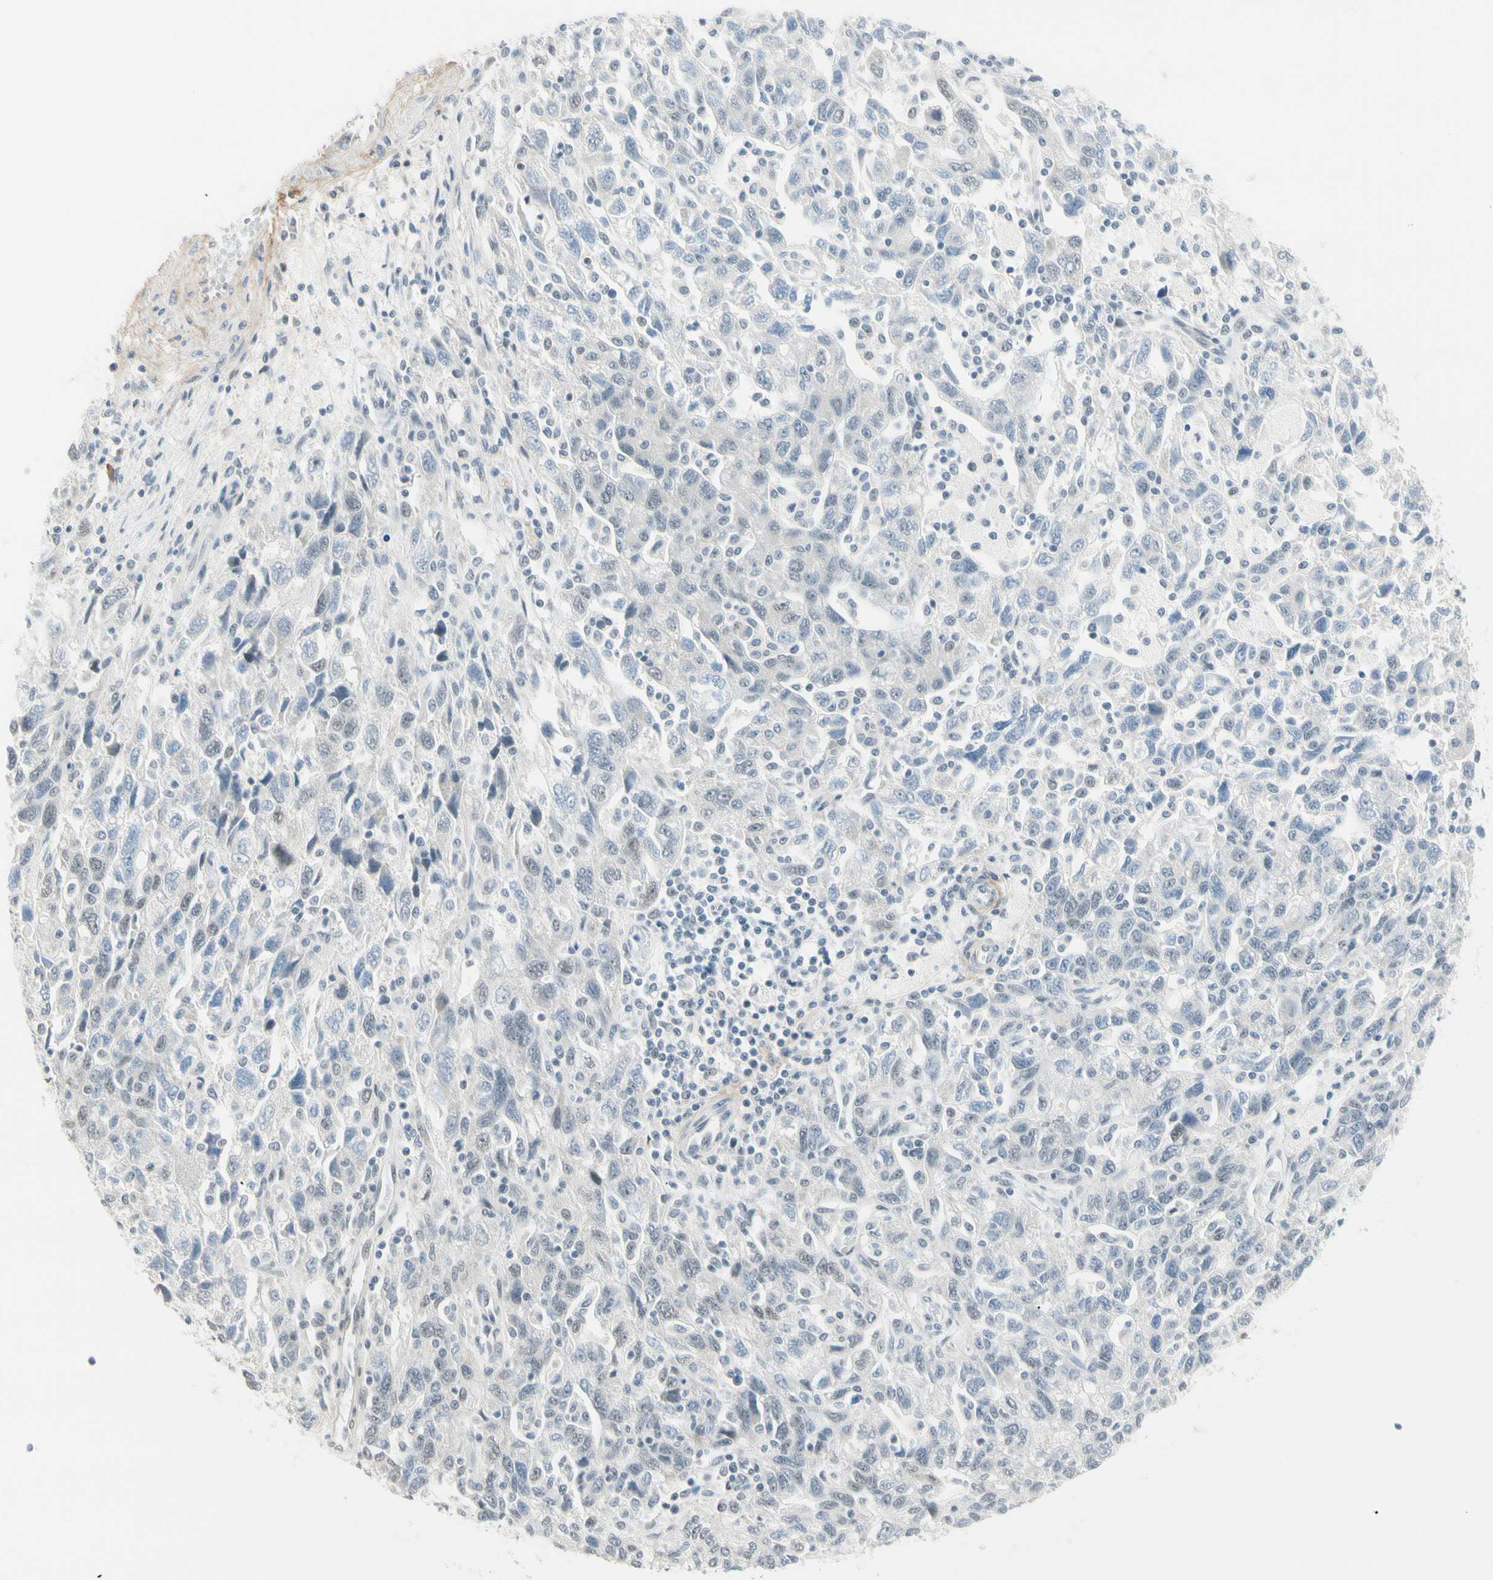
{"staining": {"intensity": "weak", "quantity": "<25%", "location": "nuclear"}, "tissue": "ovarian cancer", "cell_type": "Tumor cells", "image_type": "cancer", "snomed": [{"axis": "morphology", "description": "Carcinoma, NOS"}, {"axis": "morphology", "description": "Cystadenocarcinoma, serous, NOS"}, {"axis": "topography", "description": "Ovary"}], "caption": "DAB immunohistochemical staining of ovarian cancer exhibits no significant staining in tumor cells.", "gene": "ASPN", "patient": {"sex": "female", "age": 69}}